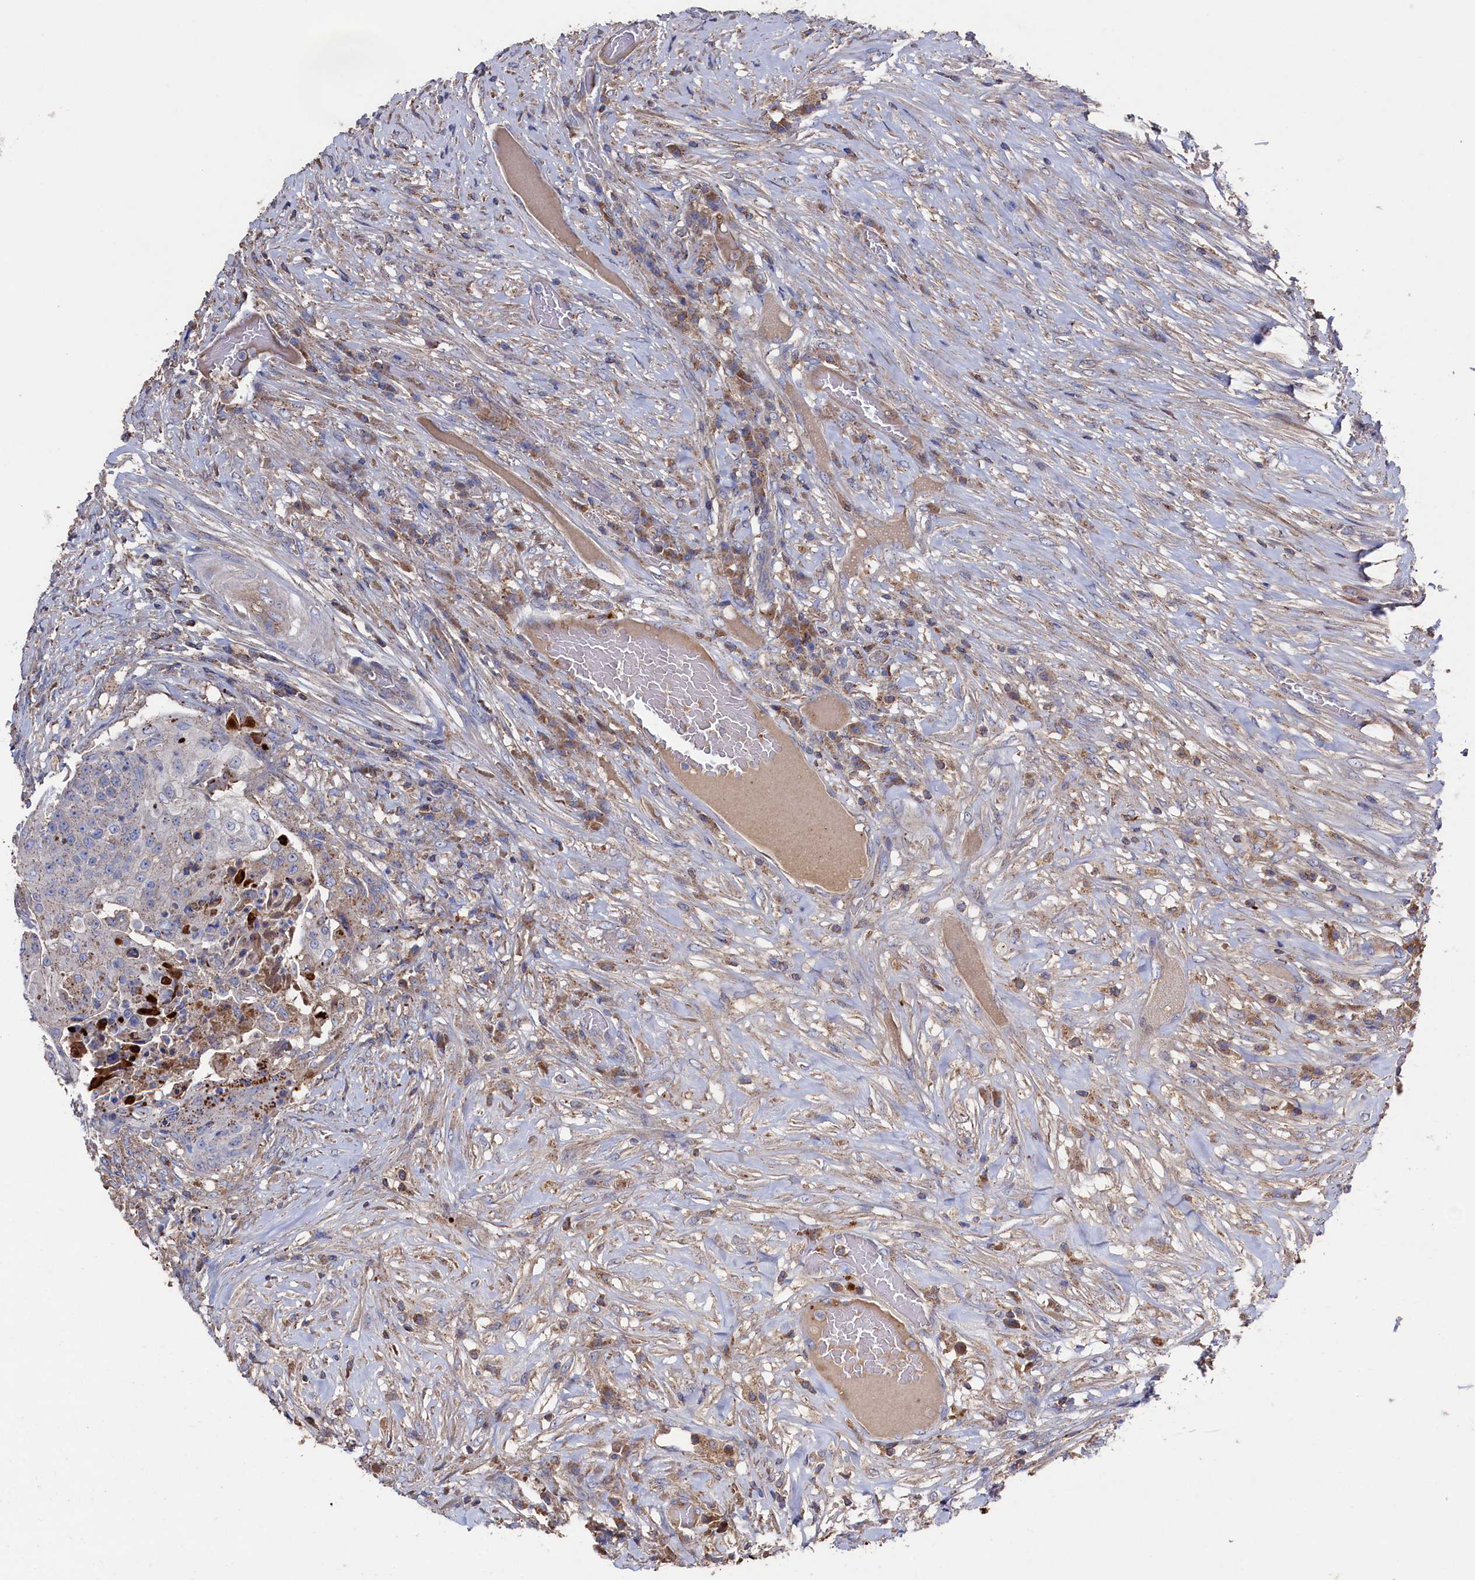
{"staining": {"intensity": "moderate", "quantity": "<25%", "location": "cytoplasmic/membranous"}, "tissue": "urothelial cancer", "cell_type": "Tumor cells", "image_type": "cancer", "snomed": [{"axis": "morphology", "description": "Urothelial carcinoma, High grade"}, {"axis": "topography", "description": "Urinary bladder"}], "caption": "This image displays urothelial cancer stained with immunohistochemistry (IHC) to label a protein in brown. The cytoplasmic/membranous of tumor cells show moderate positivity for the protein. Nuclei are counter-stained blue.", "gene": "TK2", "patient": {"sex": "female", "age": 63}}